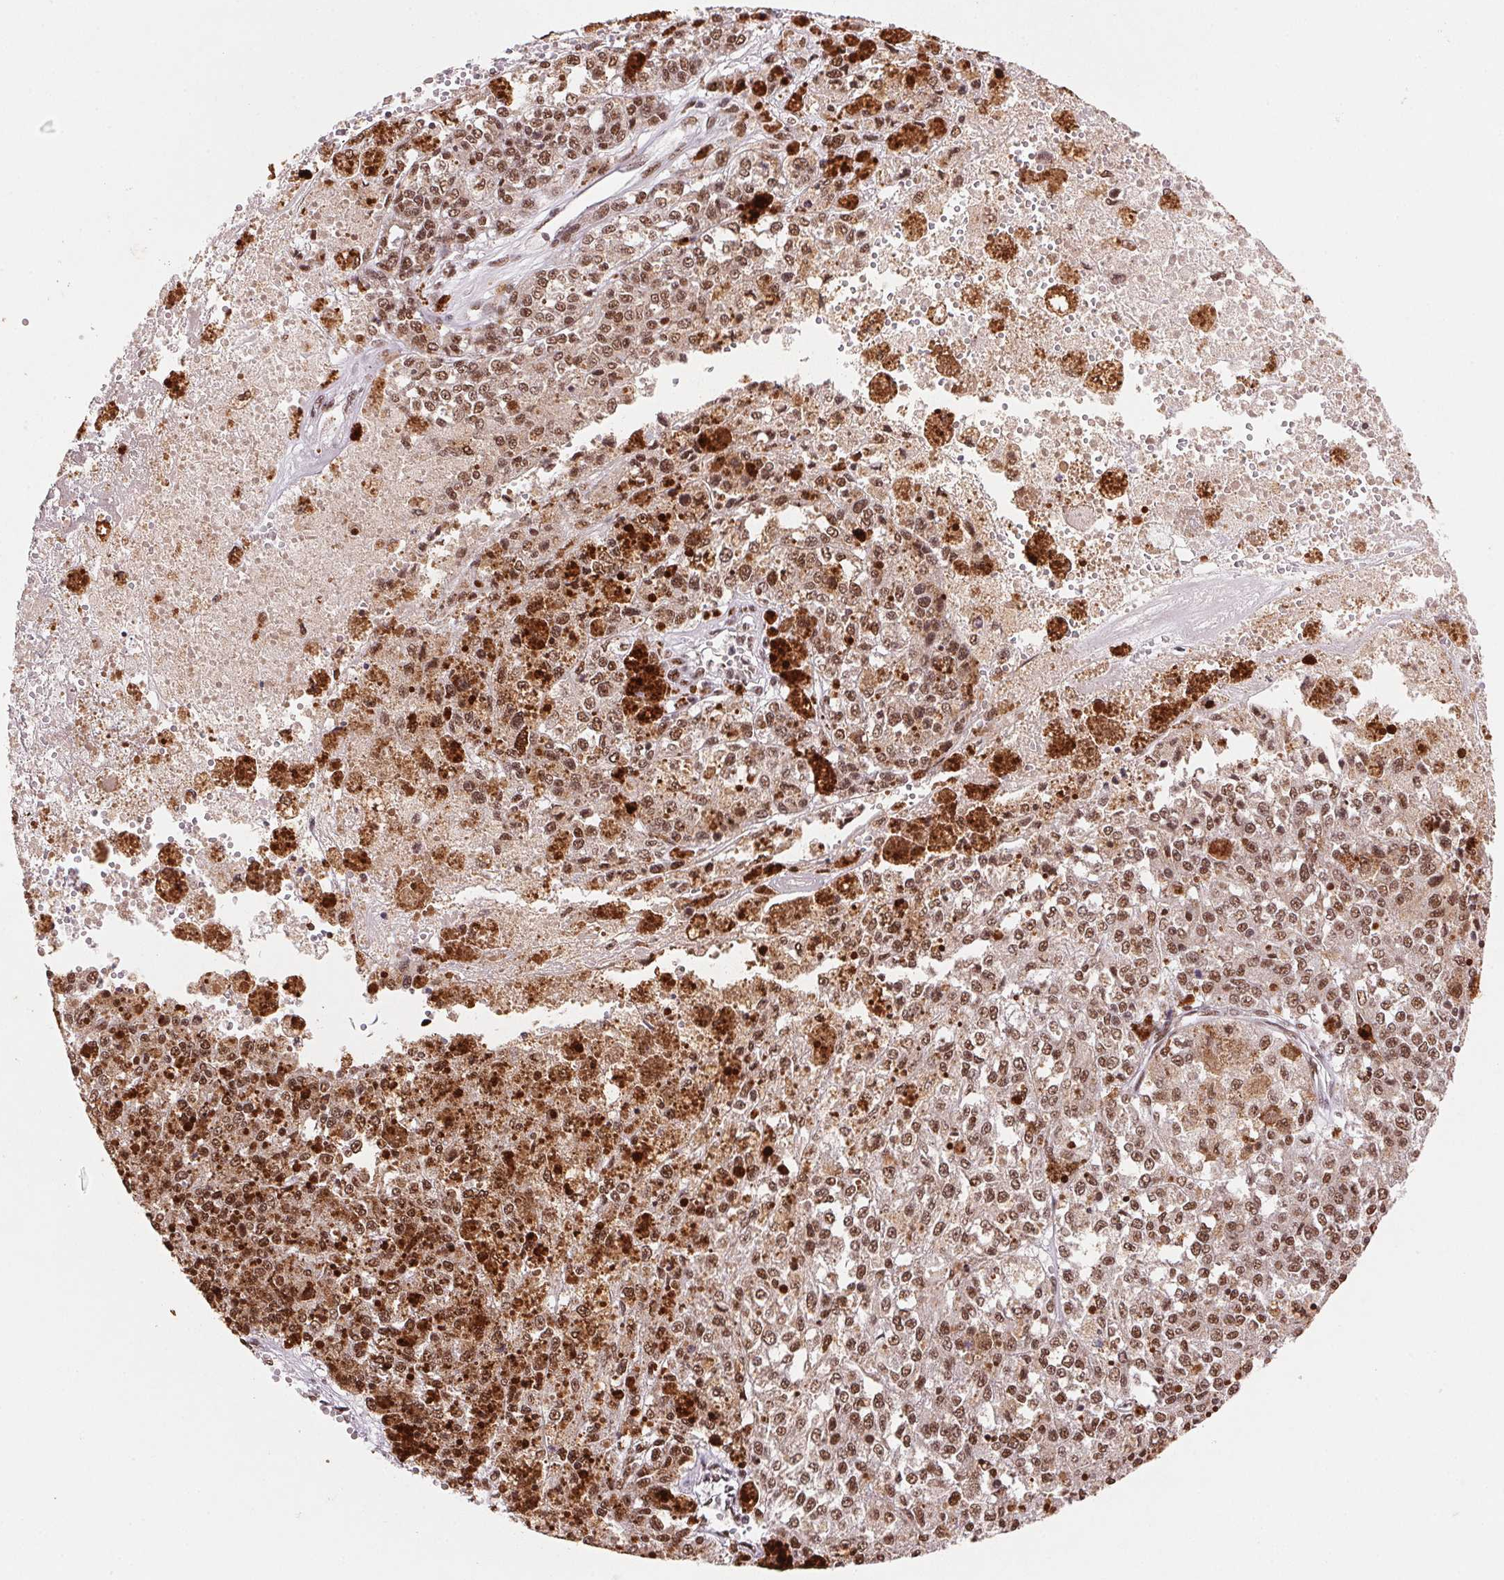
{"staining": {"intensity": "moderate", "quantity": ">75%", "location": "nuclear"}, "tissue": "melanoma", "cell_type": "Tumor cells", "image_type": "cancer", "snomed": [{"axis": "morphology", "description": "Malignant melanoma, Metastatic site"}, {"axis": "topography", "description": "Lymph node"}], "caption": "Immunohistochemistry (IHC) micrograph of neoplastic tissue: human malignant melanoma (metastatic site) stained using IHC displays medium levels of moderate protein expression localized specifically in the nuclear of tumor cells, appearing as a nuclear brown color.", "gene": "SNRPG", "patient": {"sex": "female", "age": 64}}